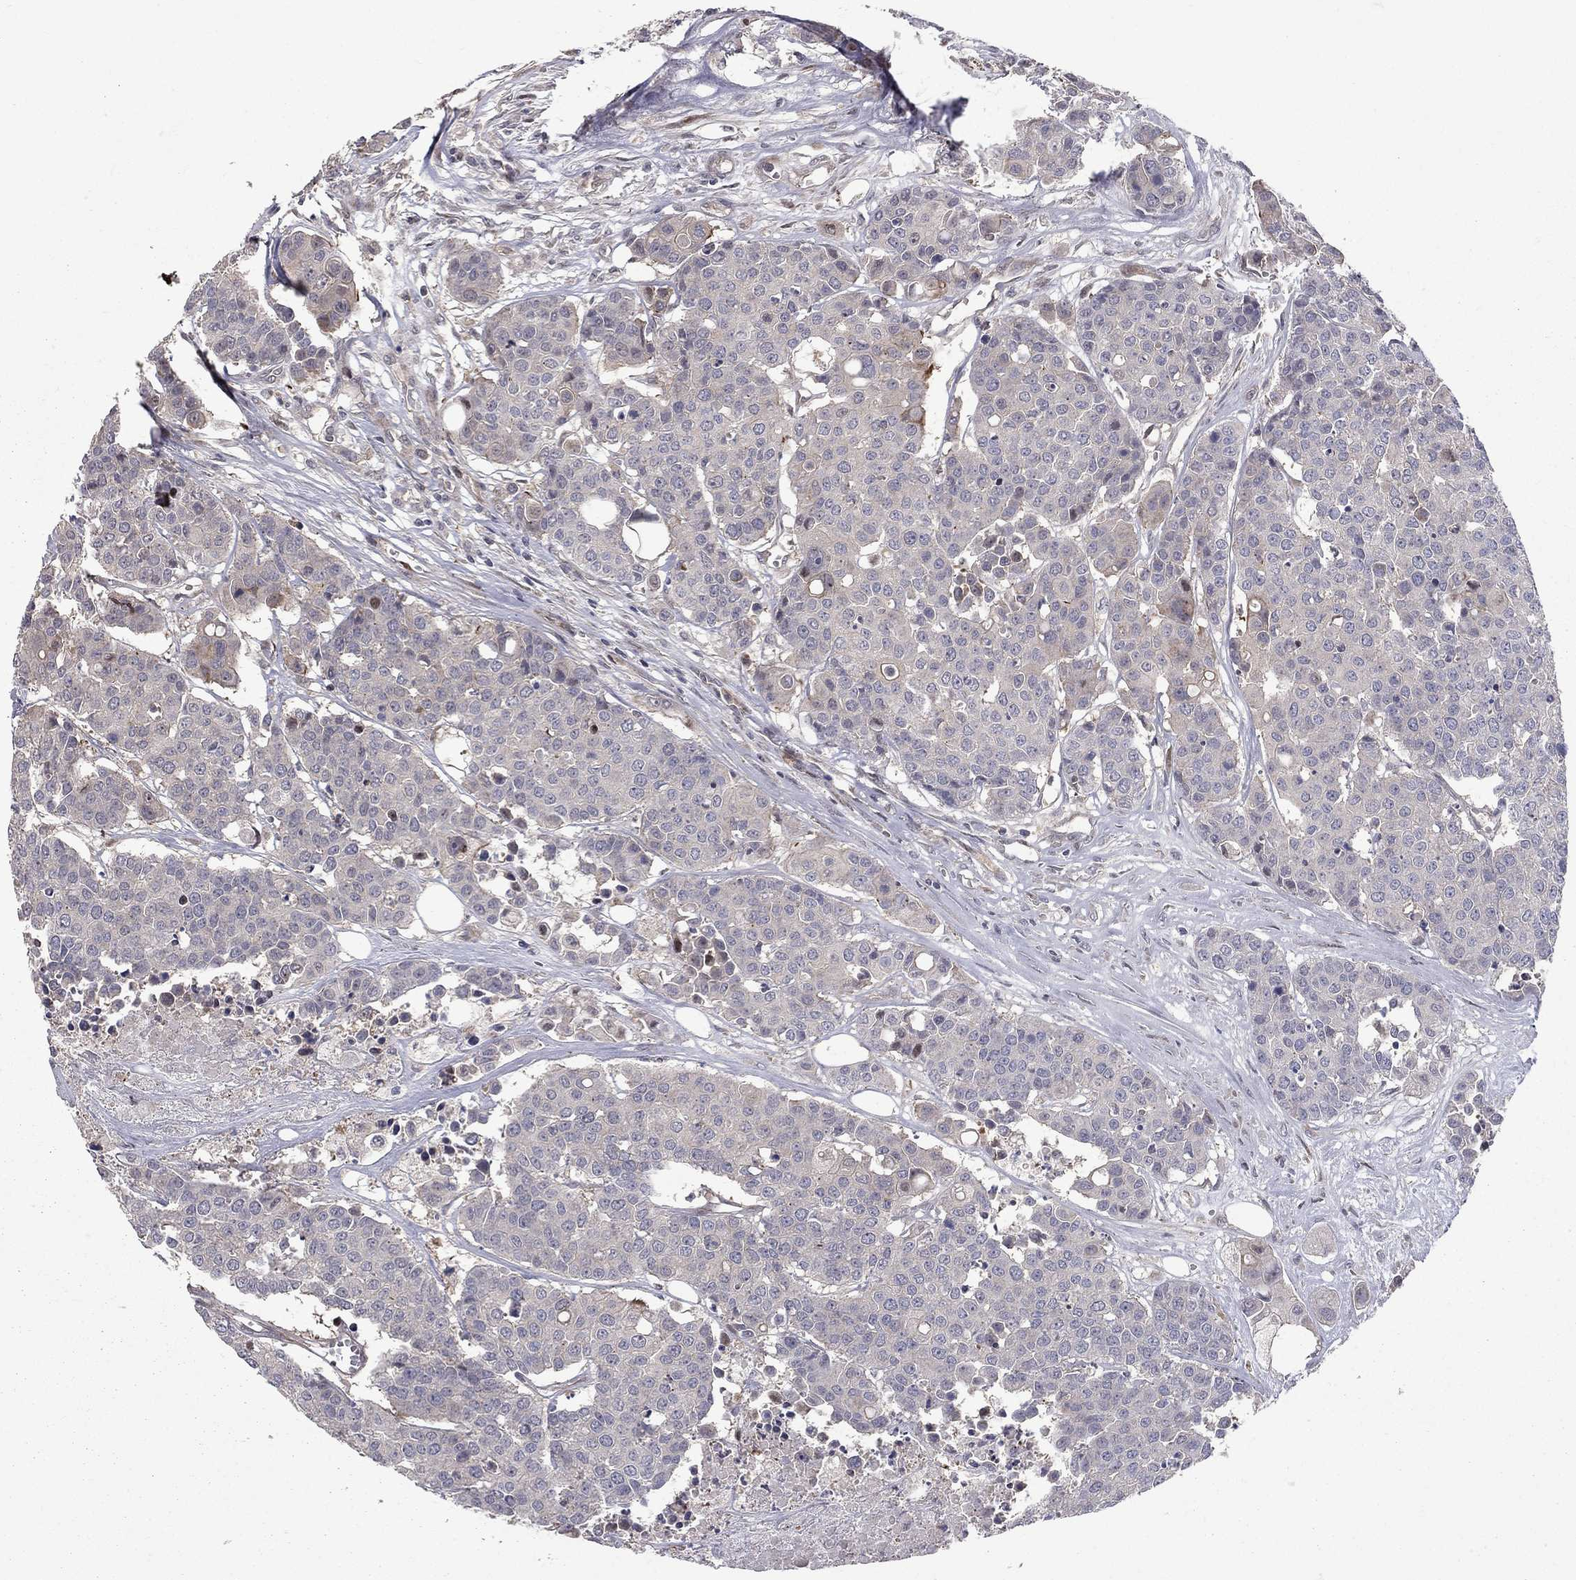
{"staining": {"intensity": "negative", "quantity": "none", "location": "none"}, "tissue": "carcinoid", "cell_type": "Tumor cells", "image_type": "cancer", "snomed": [{"axis": "morphology", "description": "Carcinoid, malignant, NOS"}, {"axis": "topography", "description": "Colon"}], "caption": "Immunohistochemistry (IHC) of human carcinoid shows no staining in tumor cells.", "gene": "DUSP7", "patient": {"sex": "male", "age": 81}}